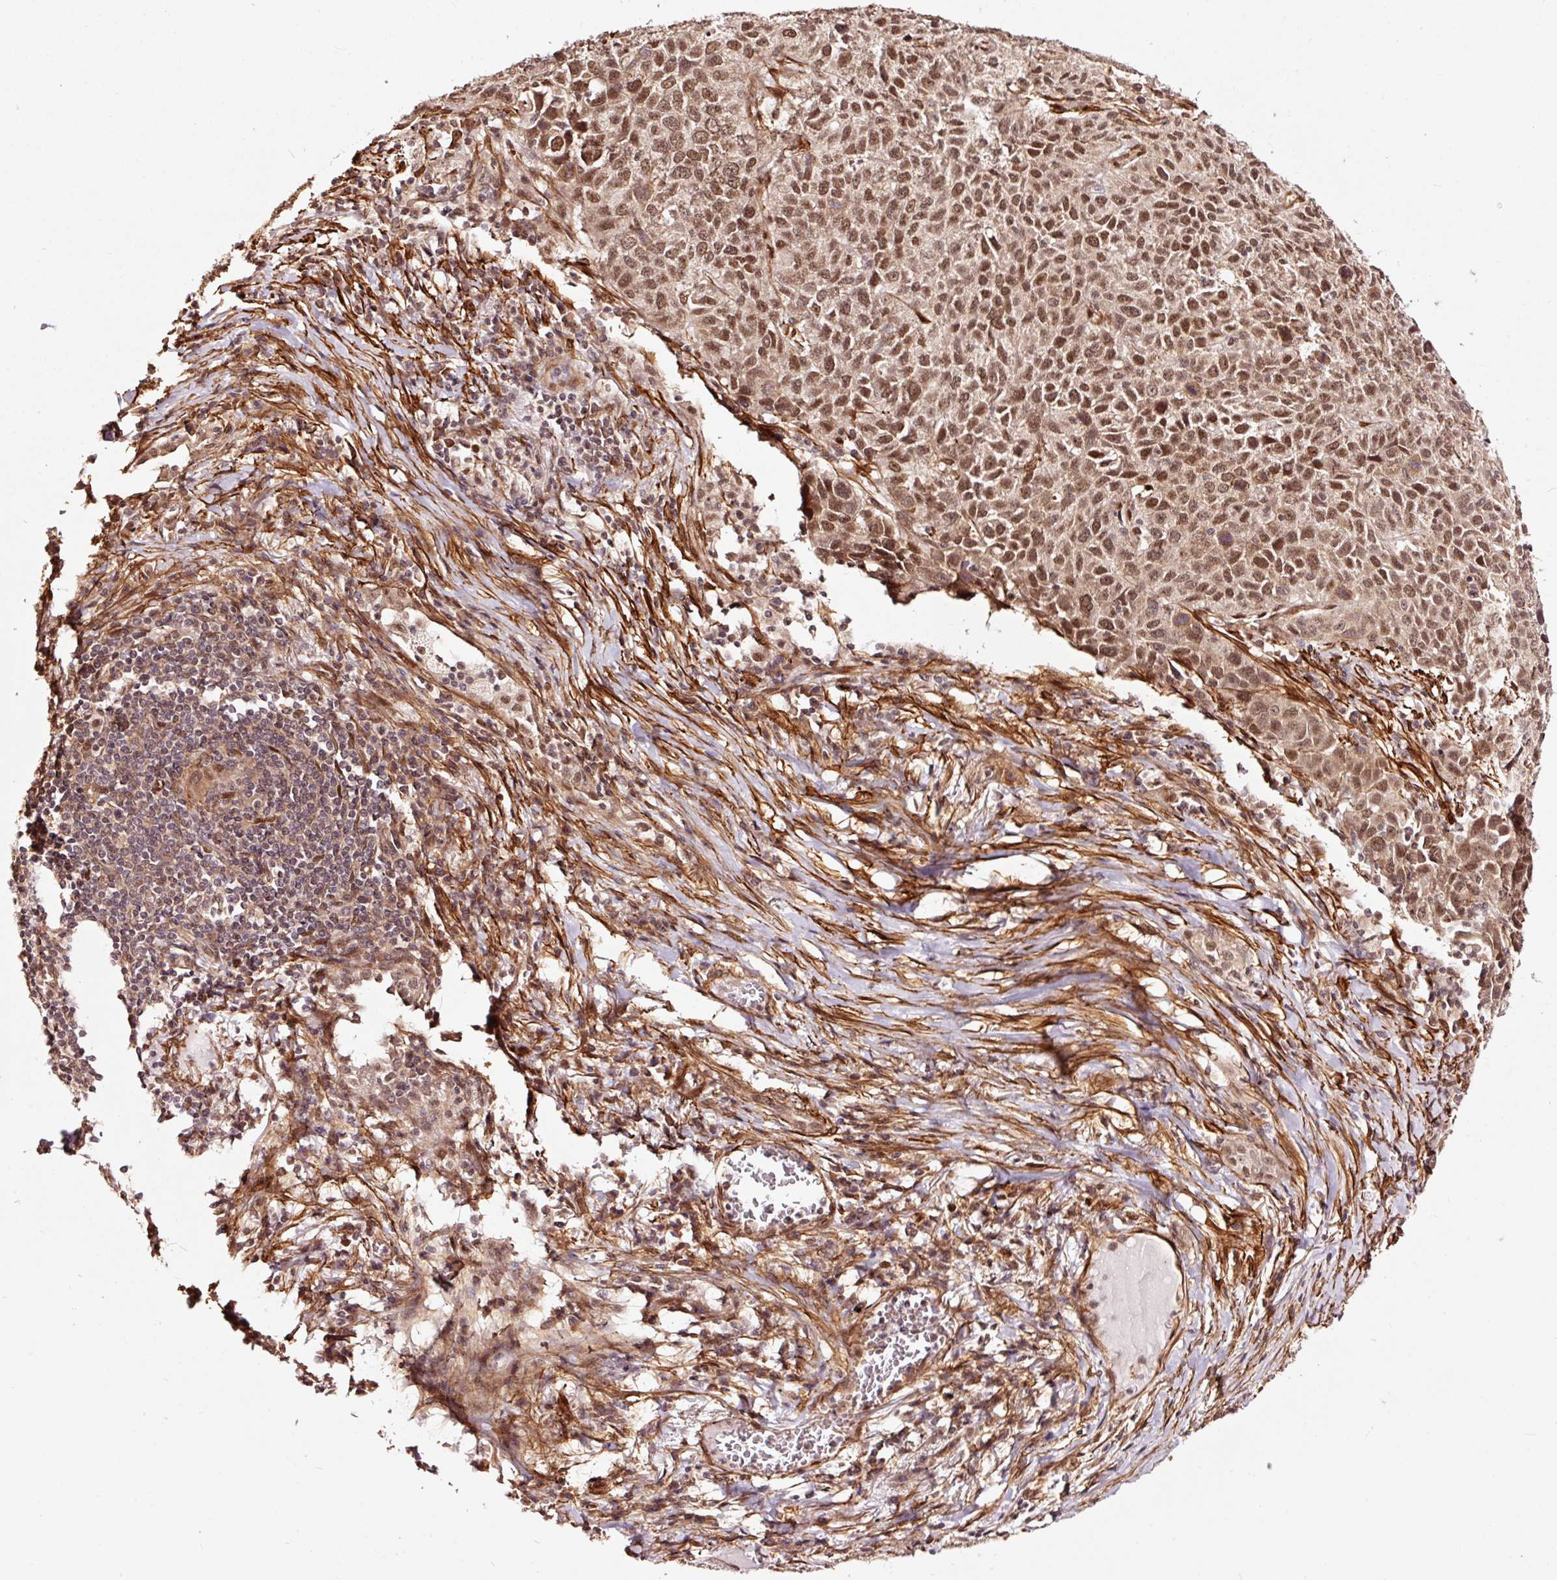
{"staining": {"intensity": "moderate", "quantity": ">75%", "location": "nuclear"}, "tissue": "lung cancer", "cell_type": "Tumor cells", "image_type": "cancer", "snomed": [{"axis": "morphology", "description": "Squamous cell carcinoma, NOS"}, {"axis": "topography", "description": "Lung"}], "caption": "Brown immunohistochemical staining in lung squamous cell carcinoma displays moderate nuclear staining in about >75% of tumor cells.", "gene": "TPM1", "patient": {"sex": "male", "age": 76}}